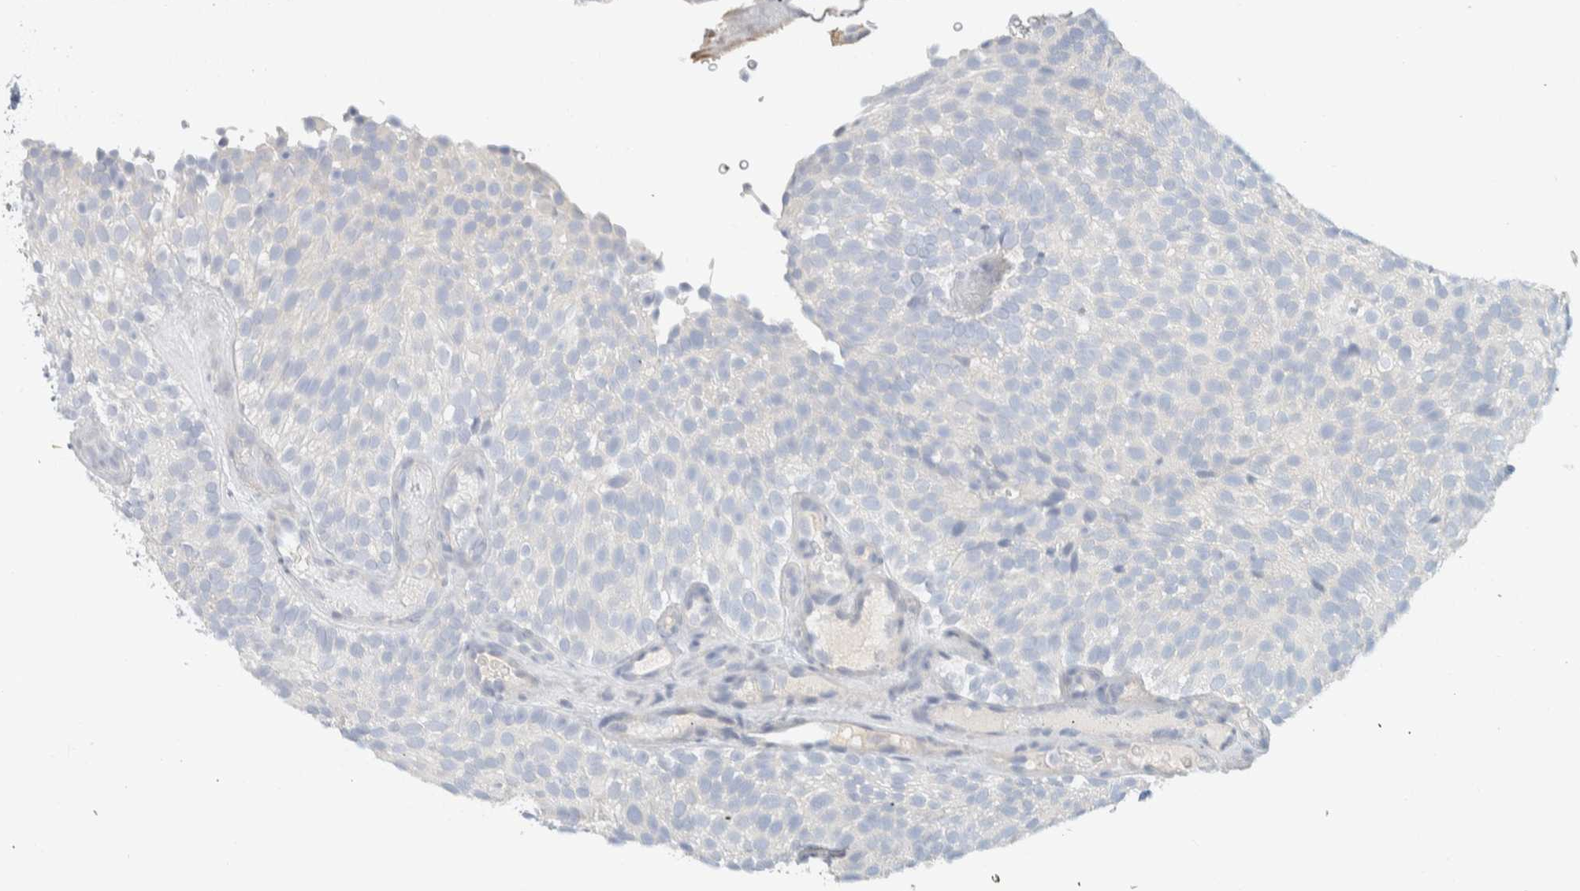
{"staining": {"intensity": "negative", "quantity": "none", "location": "none"}, "tissue": "urothelial cancer", "cell_type": "Tumor cells", "image_type": "cancer", "snomed": [{"axis": "morphology", "description": "Urothelial carcinoma, Low grade"}, {"axis": "topography", "description": "Urinary bladder"}], "caption": "There is no significant staining in tumor cells of urothelial cancer.", "gene": "ALOX12B", "patient": {"sex": "male", "age": 78}}